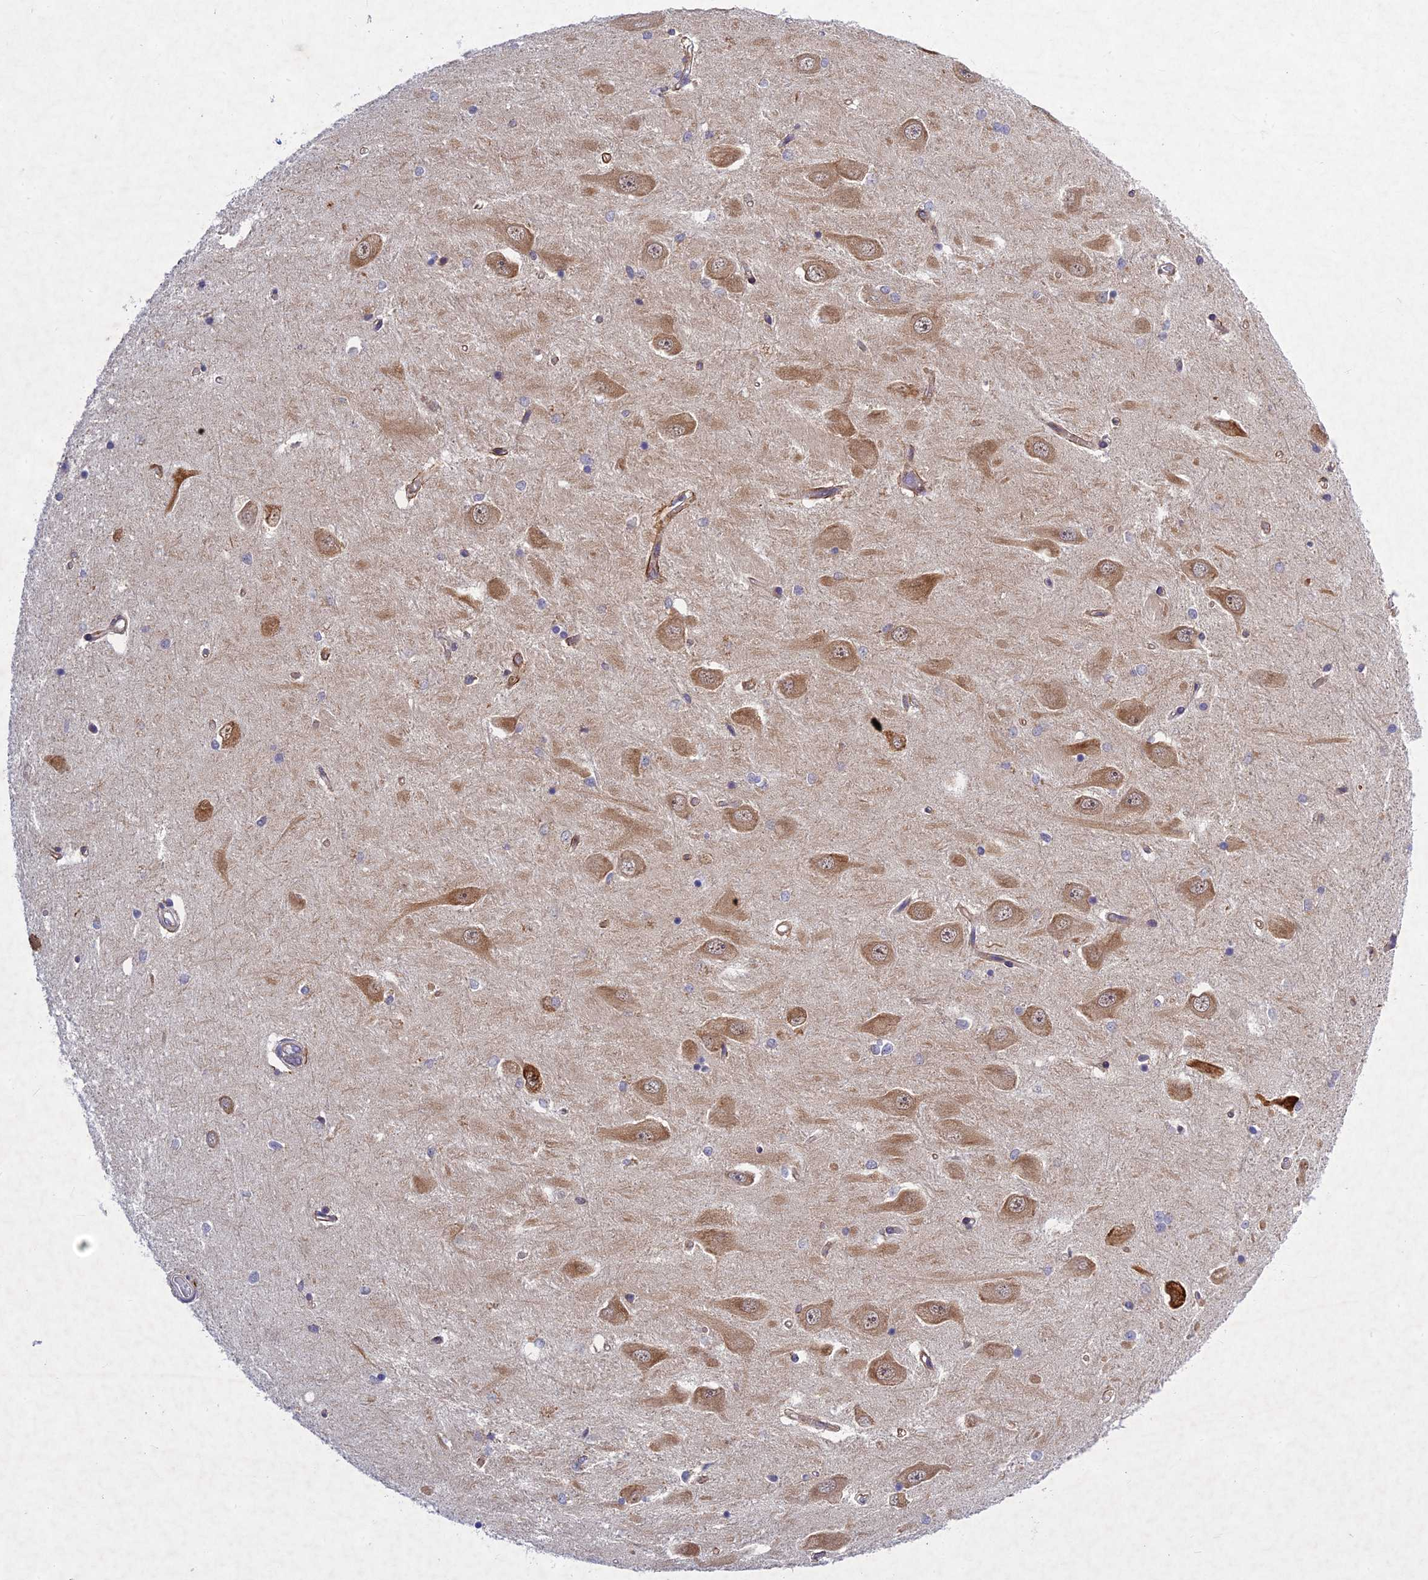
{"staining": {"intensity": "negative", "quantity": "none", "location": "none"}, "tissue": "hippocampus", "cell_type": "Glial cells", "image_type": "normal", "snomed": [{"axis": "morphology", "description": "Normal tissue, NOS"}, {"axis": "topography", "description": "Hippocampus"}], "caption": "Immunohistochemistry photomicrograph of normal hippocampus: hippocampus stained with DAB (3,3'-diaminobenzidine) reveals no significant protein positivity in glial cells. (DAB (3,3'-diaminobenzidine) immunohistochemistry (IHC), high magnification).", "gene": "PTHLH", "patient": {"sex": "male", "age": 45}}